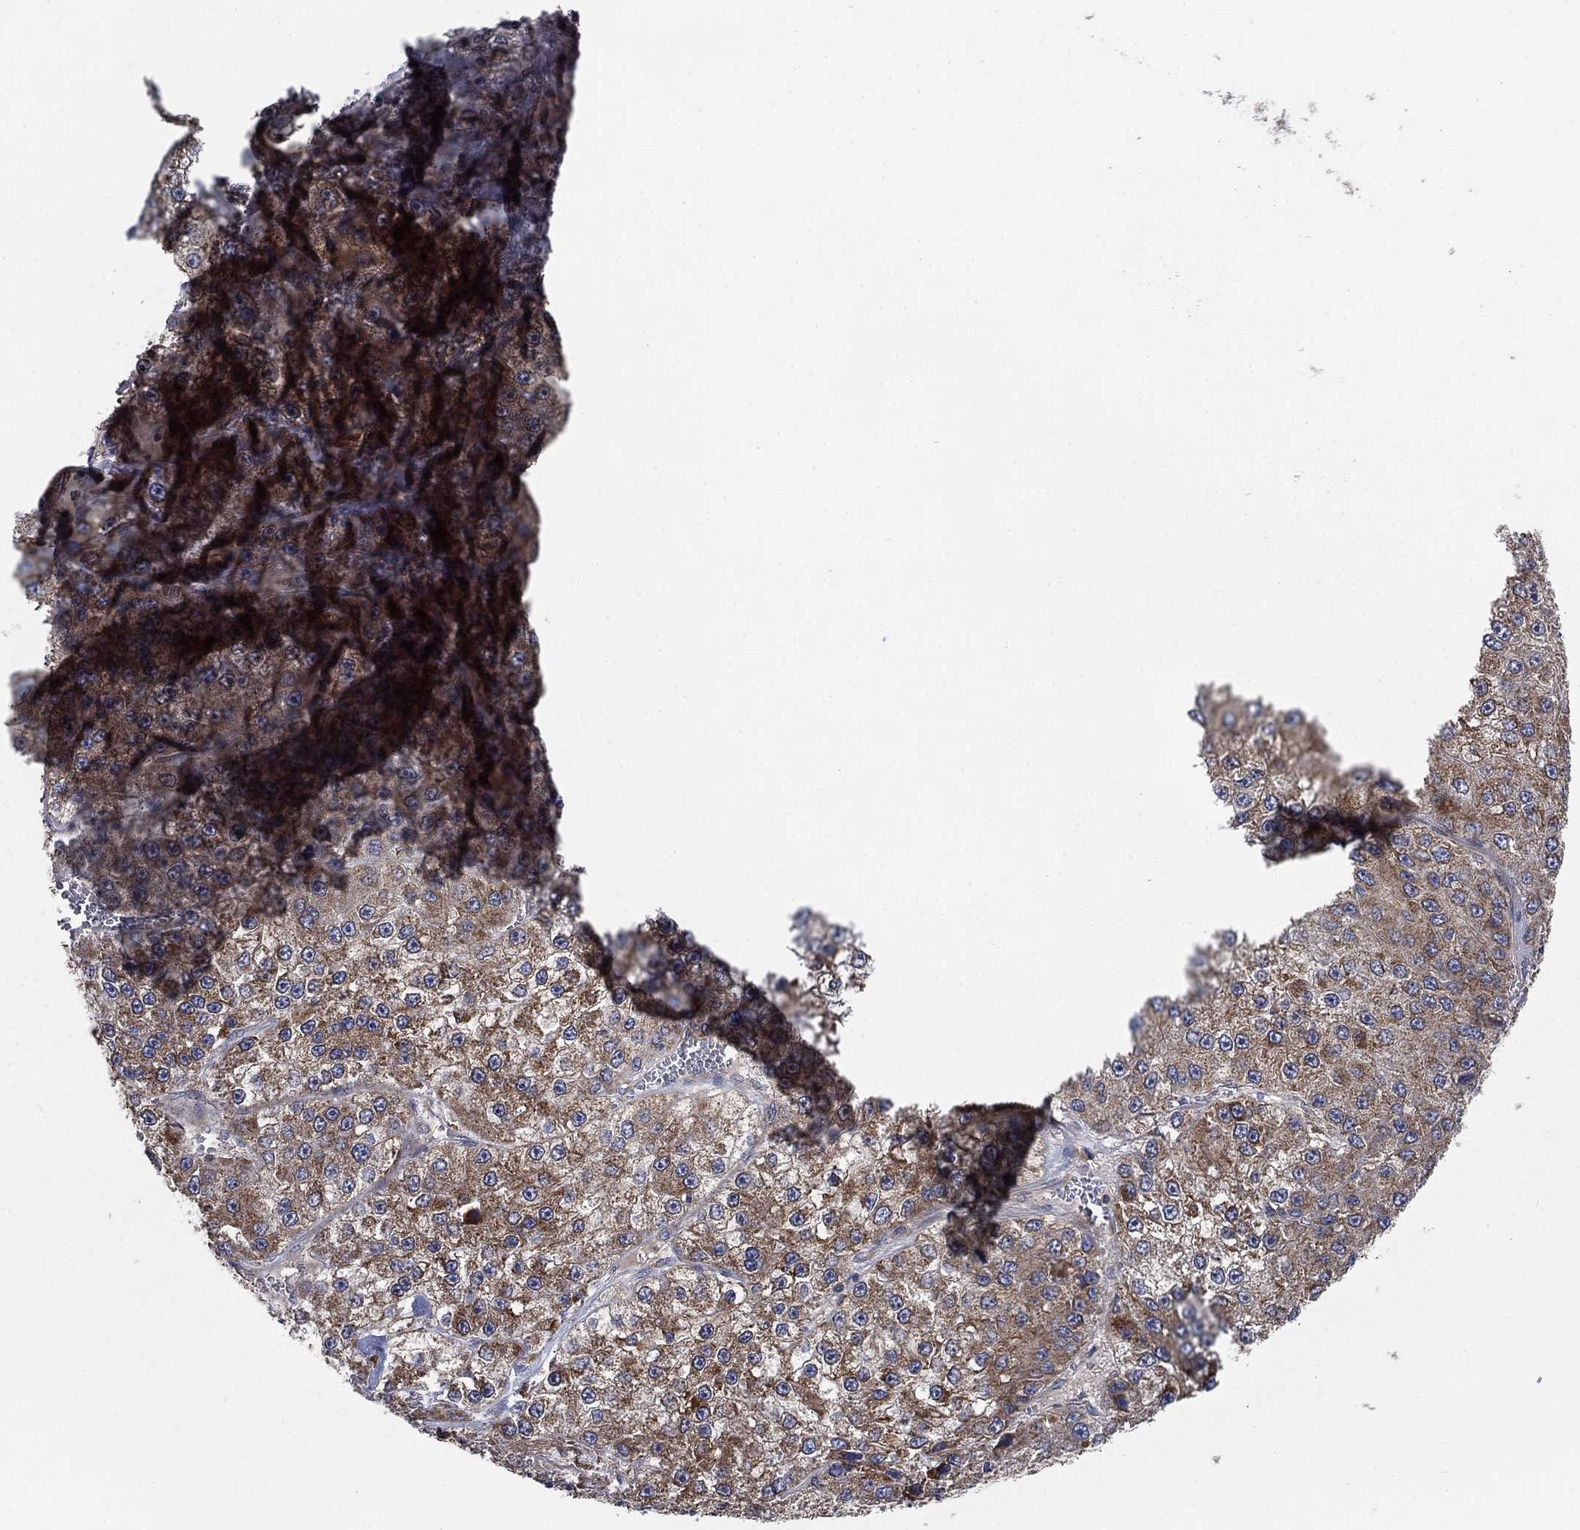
{"staining": {"intensity": "strong", "quantity": ">75%", "location": "cytoplasmic/membranous"}, "tissue": "liver cancer", "cell_type": "Tumor cells", "image_type": "cancer", "snomed": [{"axis": "morphology", "description": "Carcinoma, Hepatocellular, NOS"}, {"axis": "topography", "description": "Liver"}], "caption": "A brown stain labels strong cytoplasmic/membranous staining of a protein in human liver cancer tumor cells. Nuclei are stained in blue.", "gene": "NME7", "patient": {"sex": "female", "age": 73}}